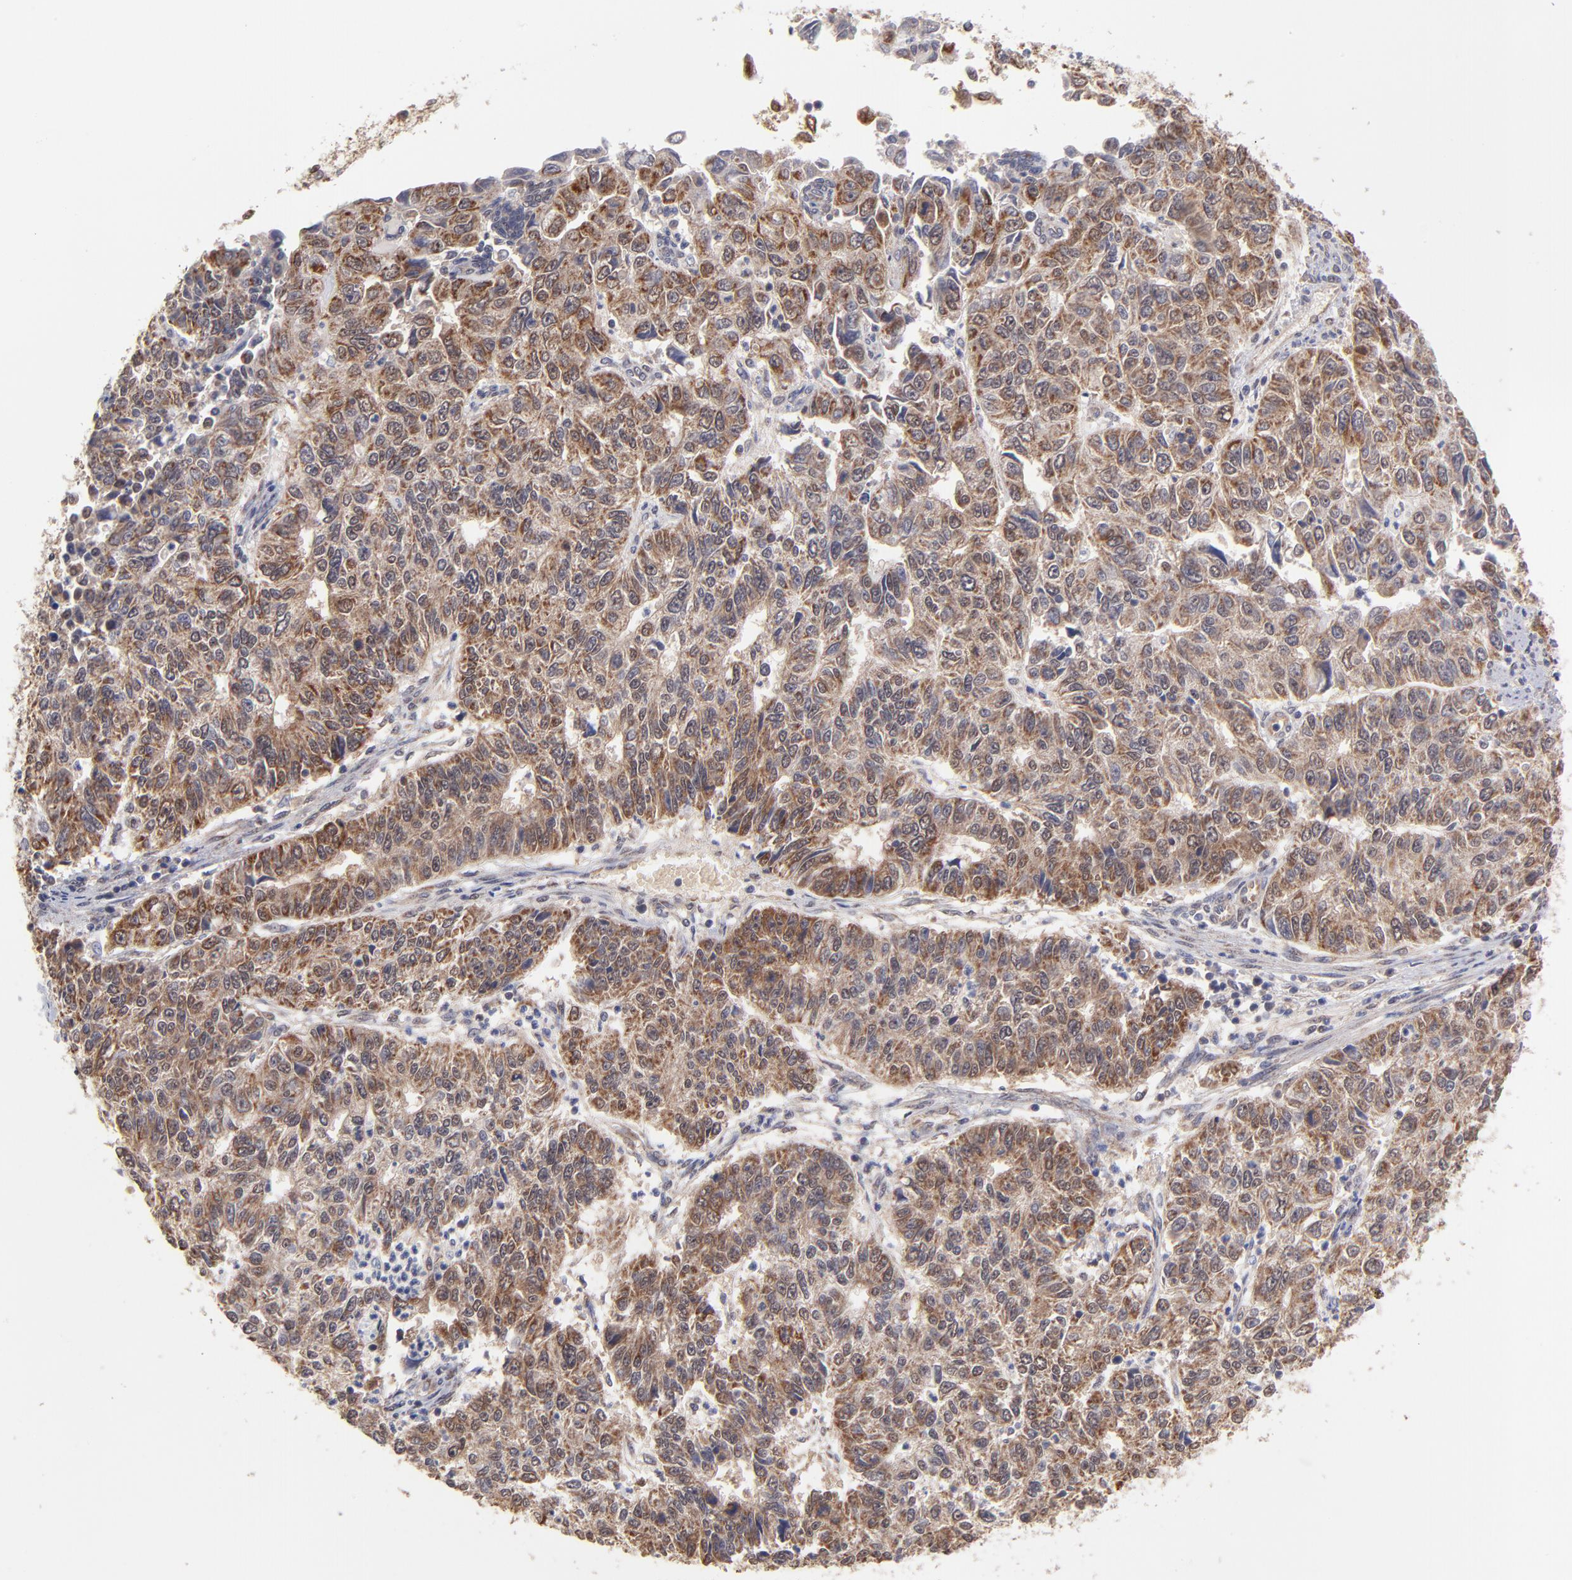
{"staining": {"intensity": "strong", "quantity": ">75%", "location": "cytoplasmic/membranous"}, "tissue": "endometrial cancer", "cell_type": "Tumor cells", "image_type": "cancer", "snomed": [{"axis": "morphology", "description": "Adenocarcinoma, NOS"}, {"axis": "topography", "description": "Endometrium"}], "caption": "The micrograph reveals staining of endometrial cancer, revealing strong cytoplasmic/membranous protein staining (brown color) within tumor cells.", "gene": "UBE2H", "patient": {"sex": "female", "age": 42}}